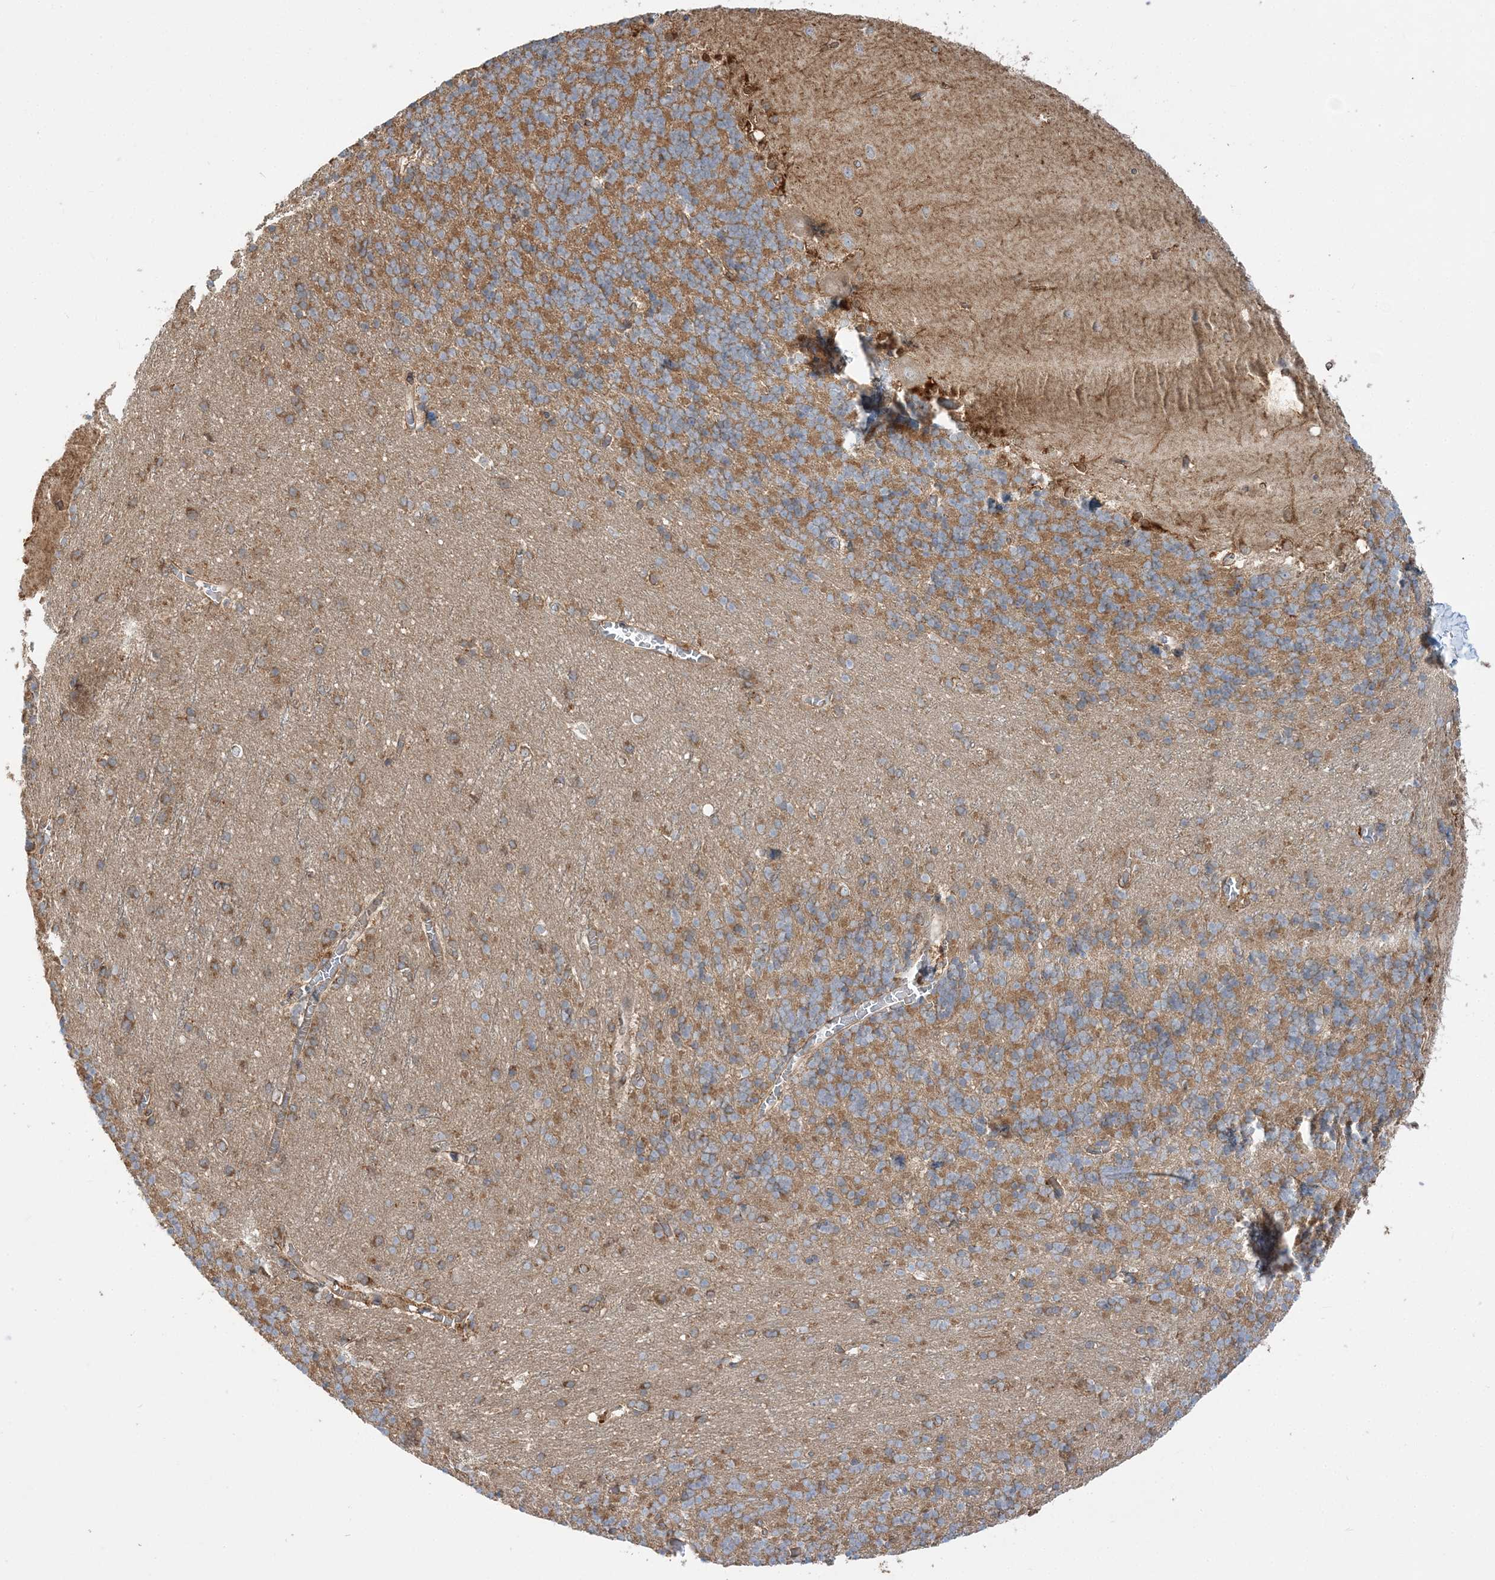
{"staining": {"intensity": "moderate", "quantity": "25%-75%", "location": "cytoplasmic/membranous"}, "tissue": "cerebellum", "cell_type": "Cells in granular layer", "image_type": "normal", "snomed": [{"axis": "morphology", "description": "Normal tissue, NOS"}, {"axis": "topography", "description": "Cerebellum"}], "caption": "About 25%-75% of cells in granular layer in normal cerebellum reveal moderate cytoplasmic/membranous protein expression as visualized by brown immunohistochemical staining.", "gene": "TBC1D5", "patient": {"sex": "male", "age": 37}}